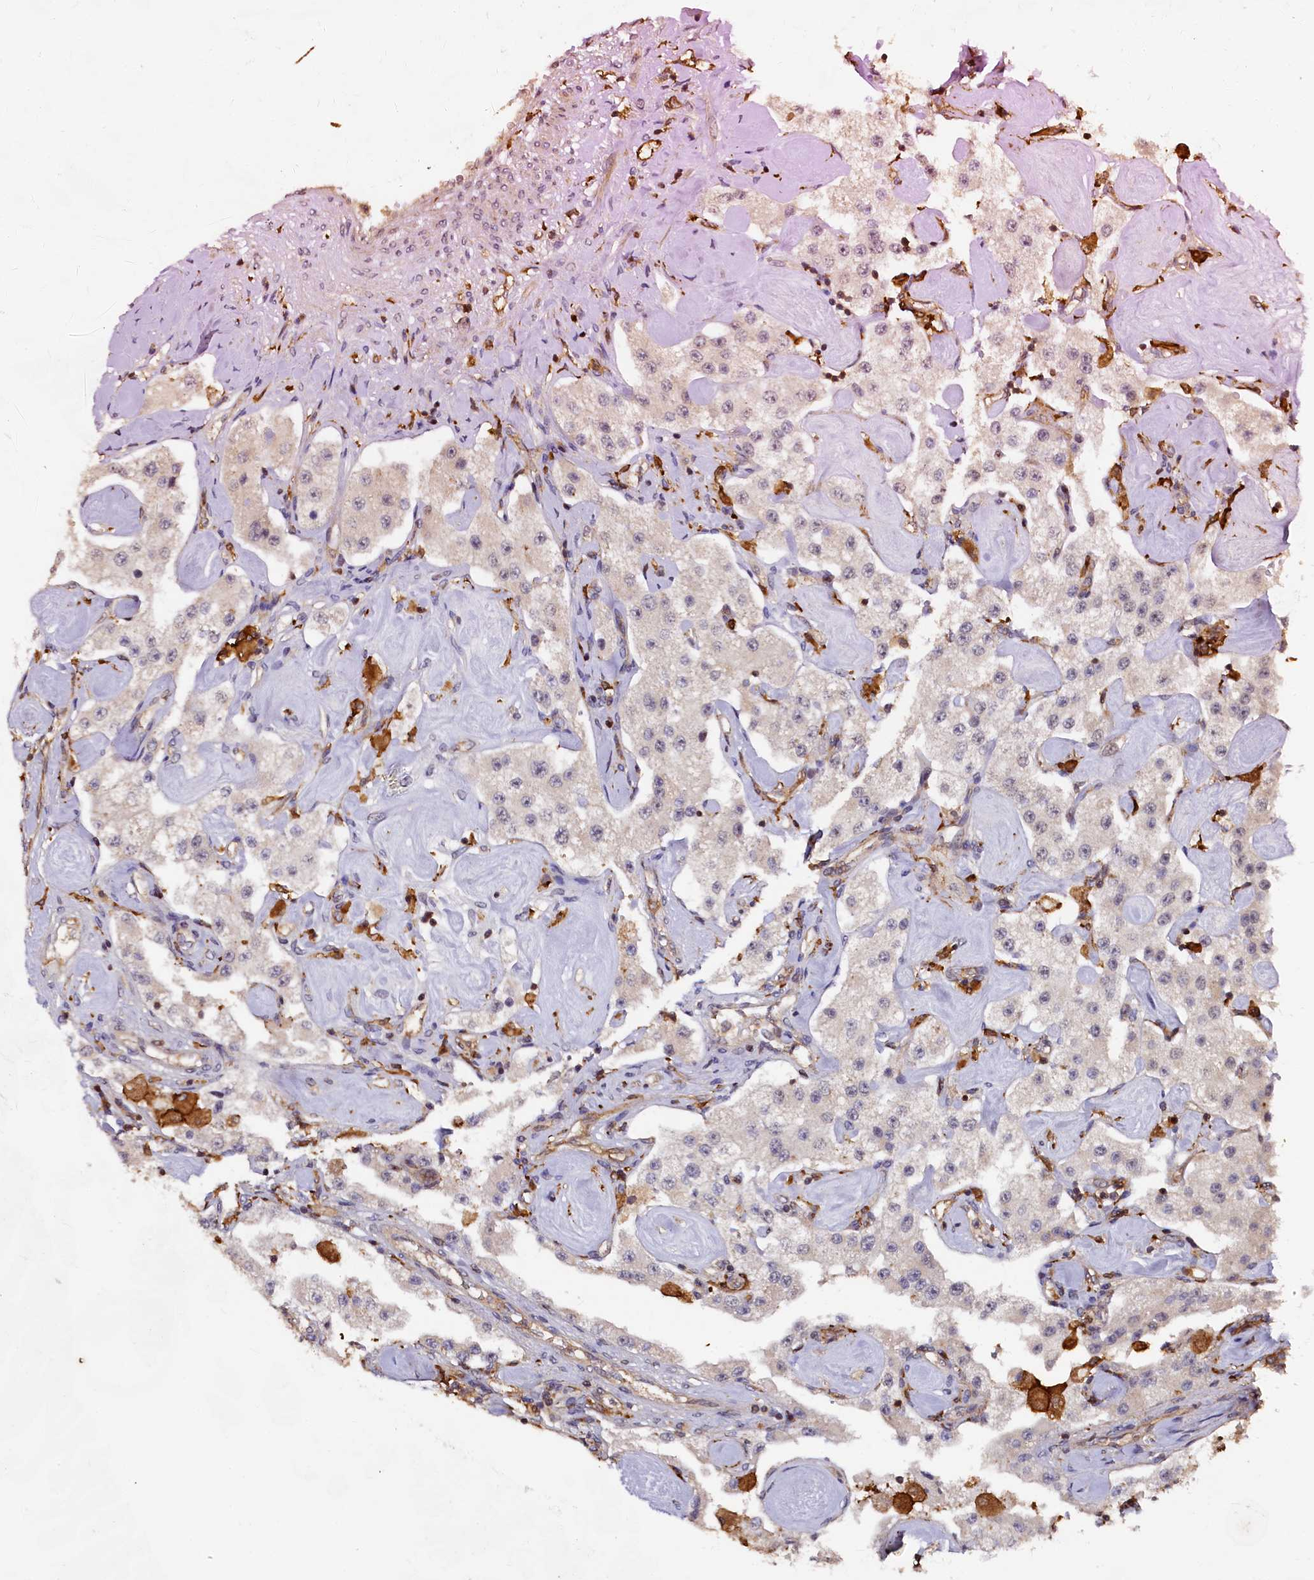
{"staining": {"intensity": "negative", "quantity": "none", "location": "none"}, "tissue": "carcinoid", "cell_type": "Tumor cells", "image_type": "cancer", "snomed": [{"axis": "morphology", "description": "Carcinoid, malignant, NOS"}, {"axis": "topography", "description": "Pancreas"}], "caption": "A photomicrograph of human carcinoid (malignant) is negative for staining in tumor cells. (DAB immunohistochemistry (IHC) with hematoxylin counter stain).", "gene": "PLEKHO2", "patient": {"sex": "male", "age": 41}}